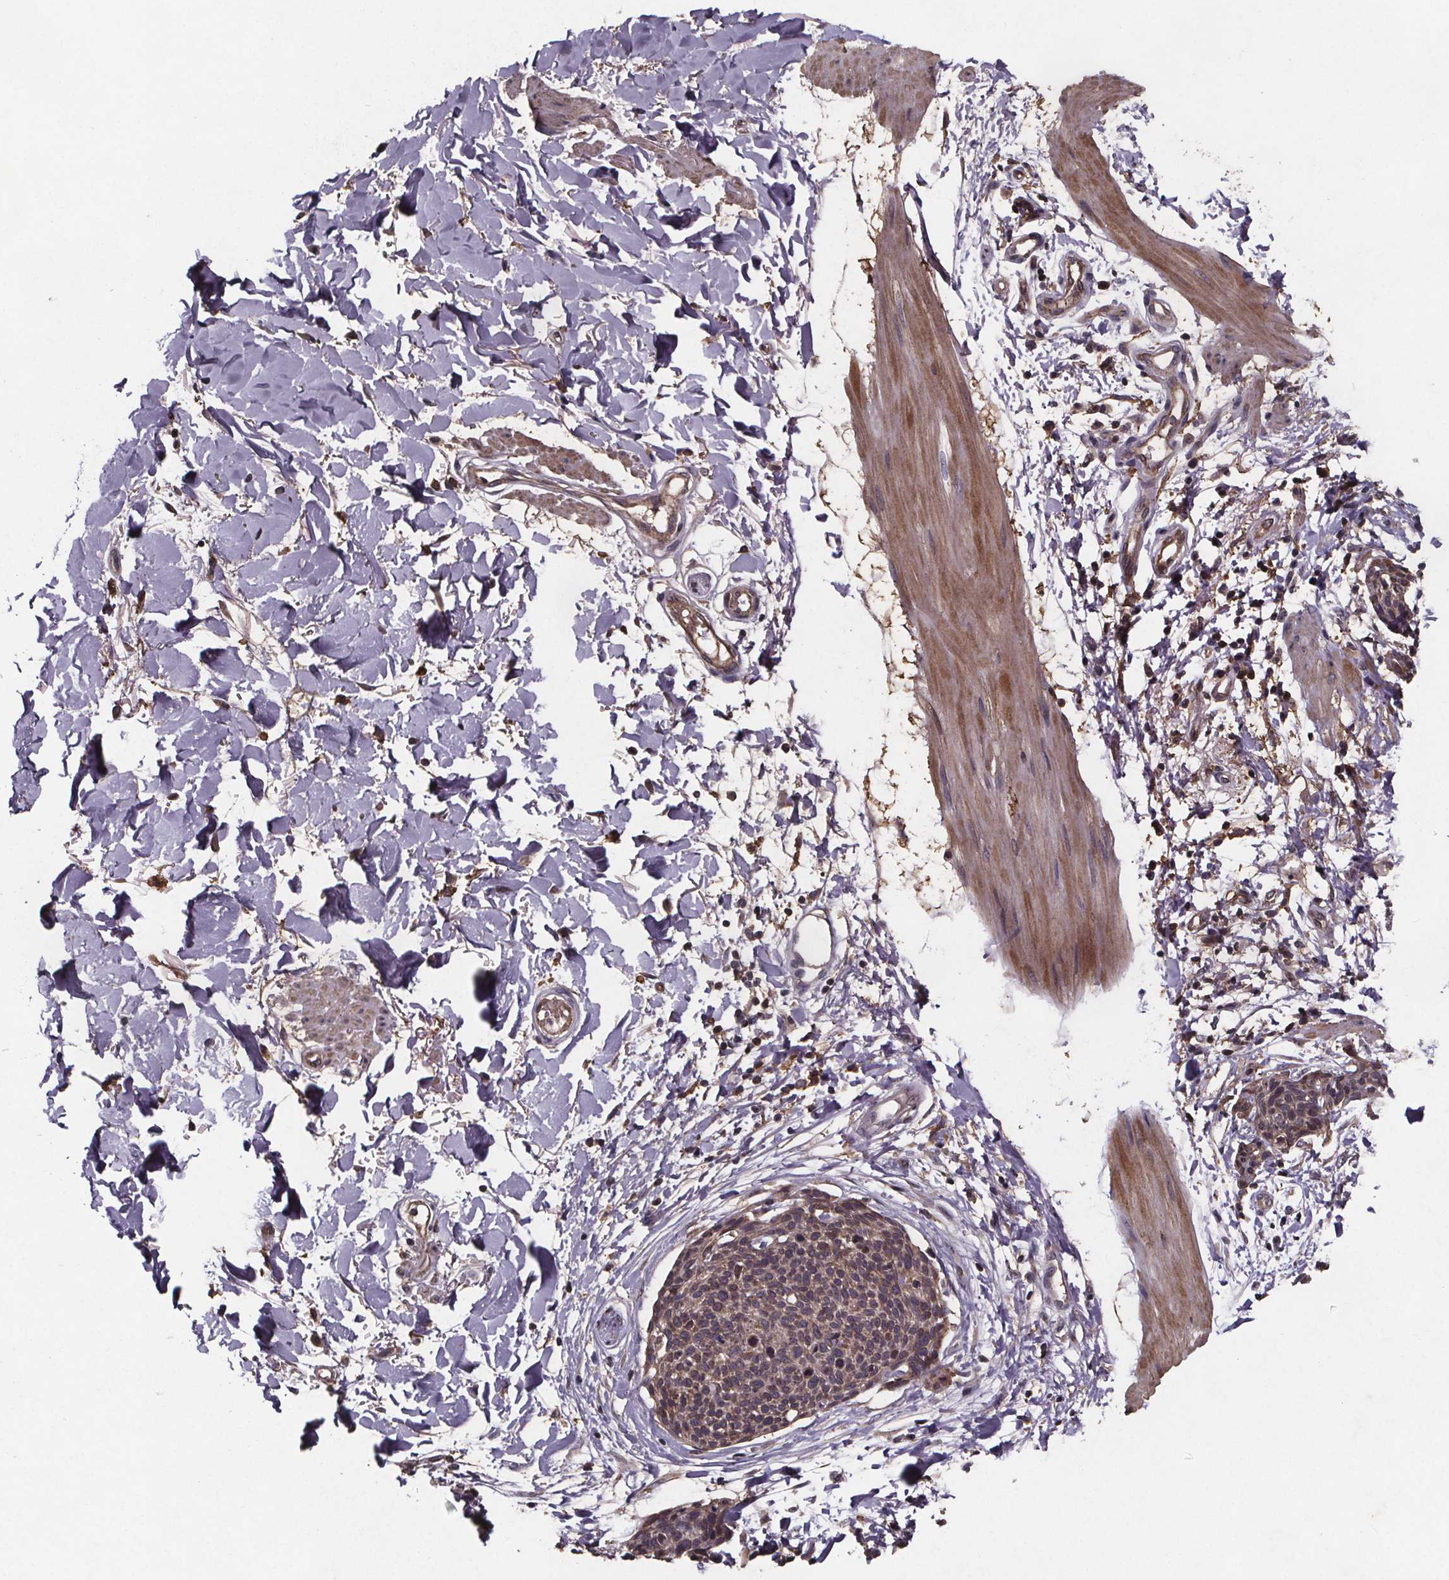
{"staining": {"intensity": "weak", "quantity": ">75%", "location": "cytoplasmic/membranous"}, "tissue": "skin cancer", "cell_type": "Tumor cells", "image_type": "cancer", "snomed": [{"axis": "morphology", "description": "Squamous cell carcinoma, NOS"}, {"axis": "topography", "description": "Skin"}, {"axis": "topography", "description": "Vulva"}], "caption": "Brown immunohistochemical staining in human skin cancer displays weak cytoplasmic/membranous positivity in about >75% of tumor cells. (Stains: DAB (3,3'-diaminobenzidine) in brown, nuclei in blue, Microscopy: brightfield microscopy at high magnification).", "gene": "FASTKD3", "patient": {"sex": "female", "age": 75}}